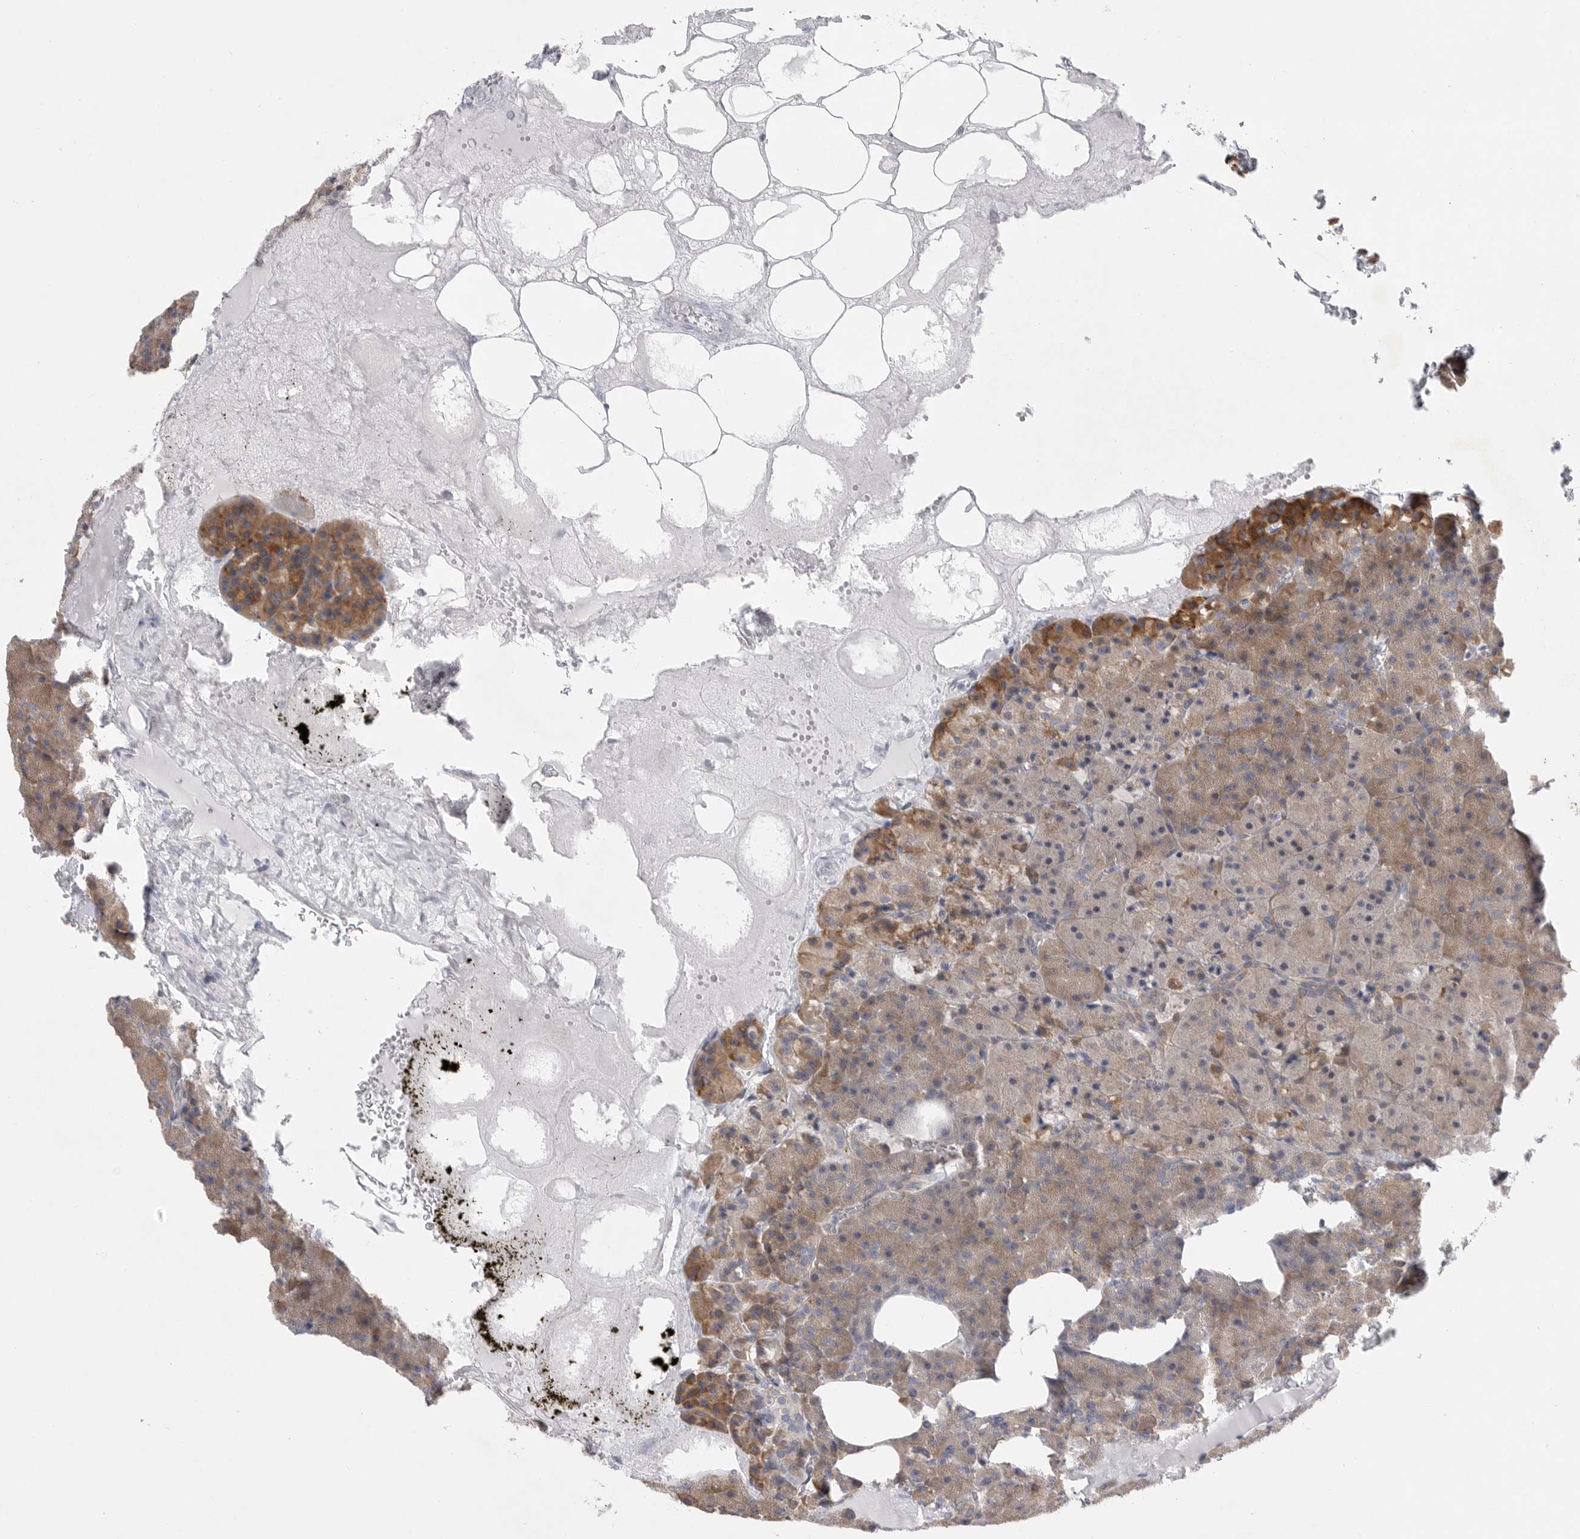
{"staining": {"intensity": "moderate", "quantity": ">75%", "location": "cytoplasmic/membranous"}, "tissue": "pancreas", "cell_type": "Exocrine glandular cells", "image_type": "normal", "snomed": [{"axis": "morphology", "description": "Normal tissue, NOS"}, {"axis": "morphology", "description": "Carcinoid, malignant, NOS"}, {"axis": "topography", "description": "Pancreas"}], "caption": "This photomicrograph displays immunohistochemistry staining of benign human pancreas, with medium moderate cytoplasmic/membranous staining in about >75% of exocrine glandular cells.", "gene": "FBXO43", "patient": {"sex": "female", "age": 35}}